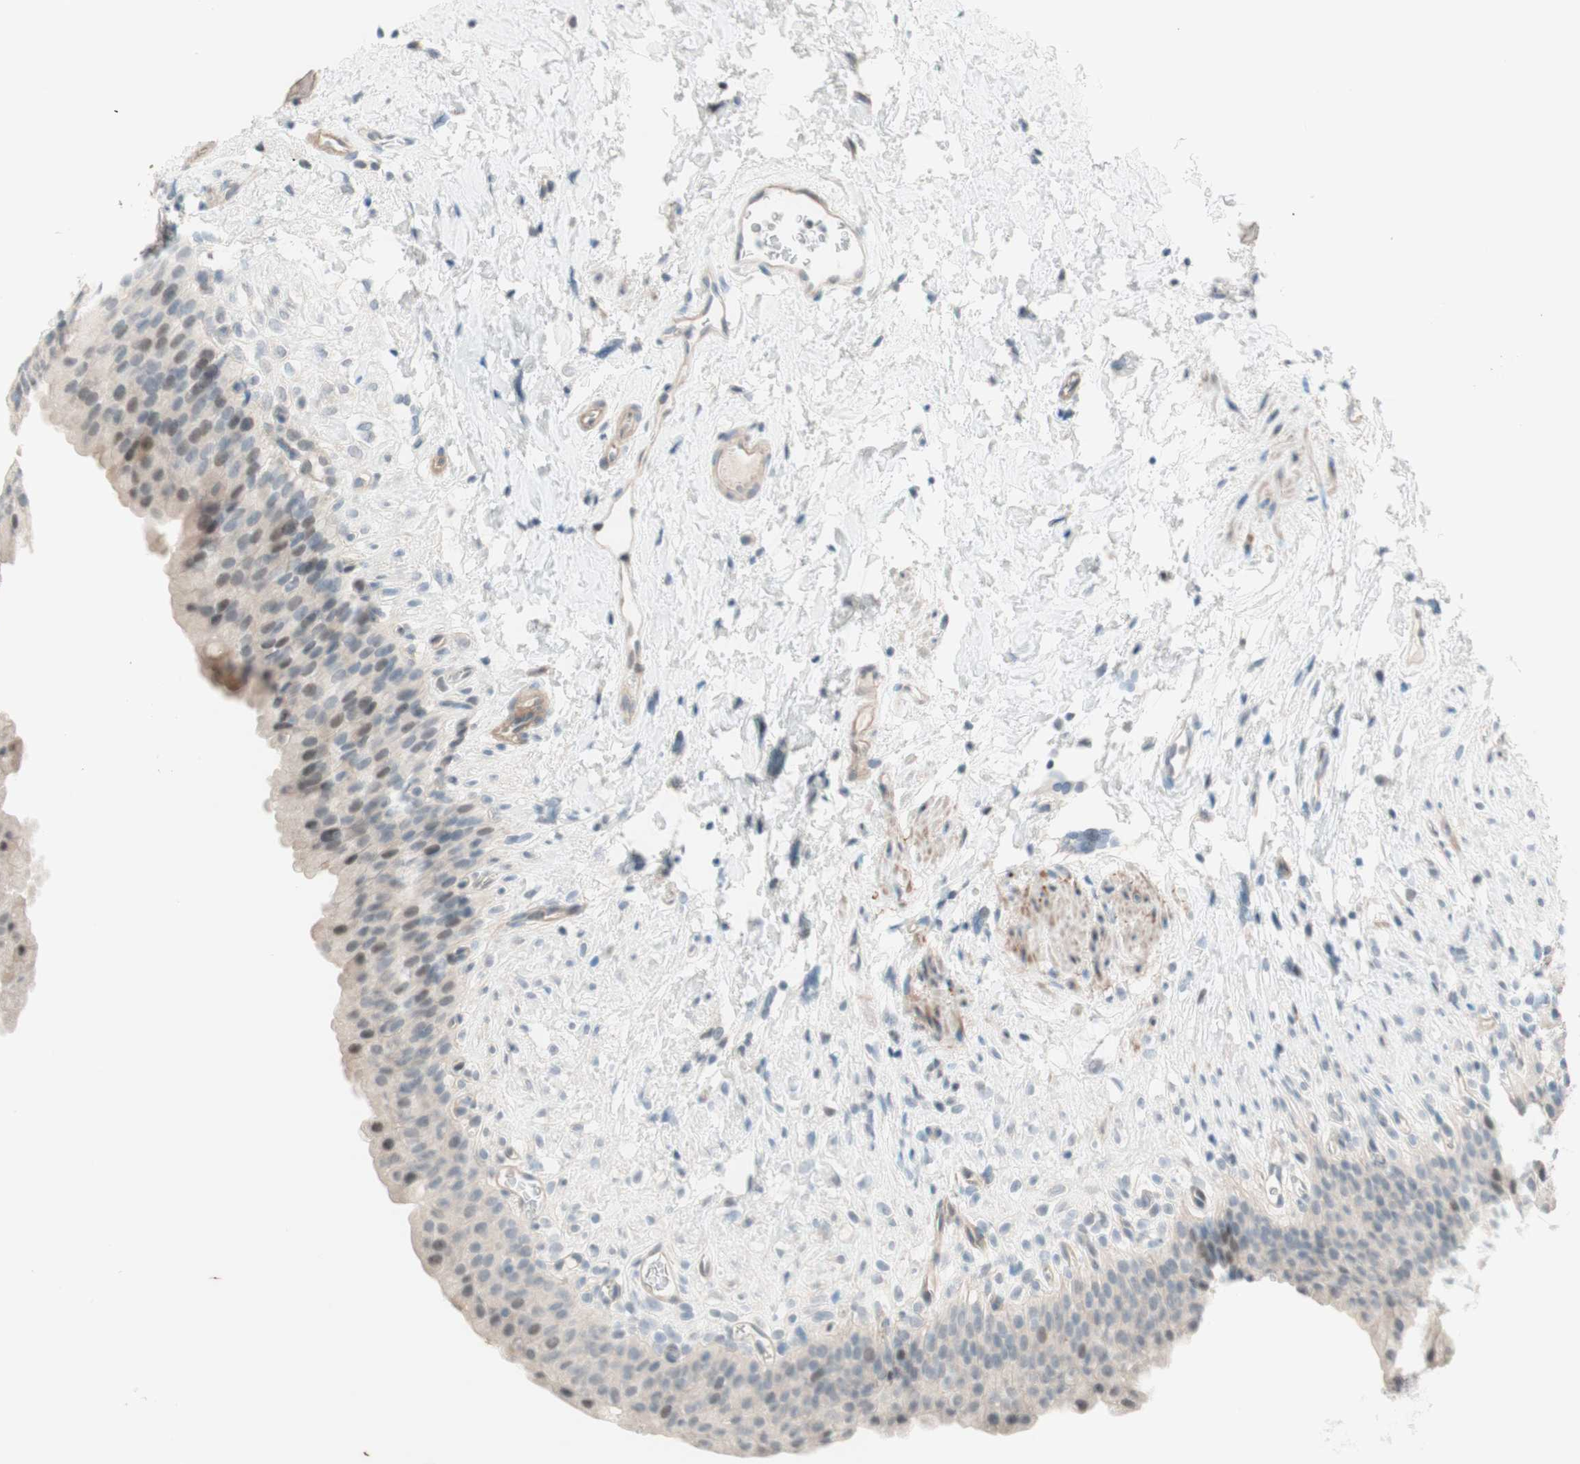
{"staining": {"intensity": "weak", "quantity": "25%-75%", "location": "cytoplasmic/membranous,nuclear"}, "tissue": "urinary bladder", "cell_type": "Urothelial cells", "image_type": "normal", "snomed": [{"axis": "morphology", "description": "Normal tissue, NOS"}, {"axis": "topography", "description": "Urinary bladder"}], "caption": "Immunohistochemistry staining of unremarkable urinary bladder, which reveals low levels of weak cytoplasmic/membranous,nuclear staining in about 25%-75% of urothelial cells indicating weak cytoplasmic/membranous,nuclear protein positivity. The staining was performed using DAB (3,3'-diaminobenzidine) (brown) for protein detection and nuclei were counterstained in hematoxylin (blue).", "gene": "JPH1", "patient": {"sex": "female", "age": 79}}